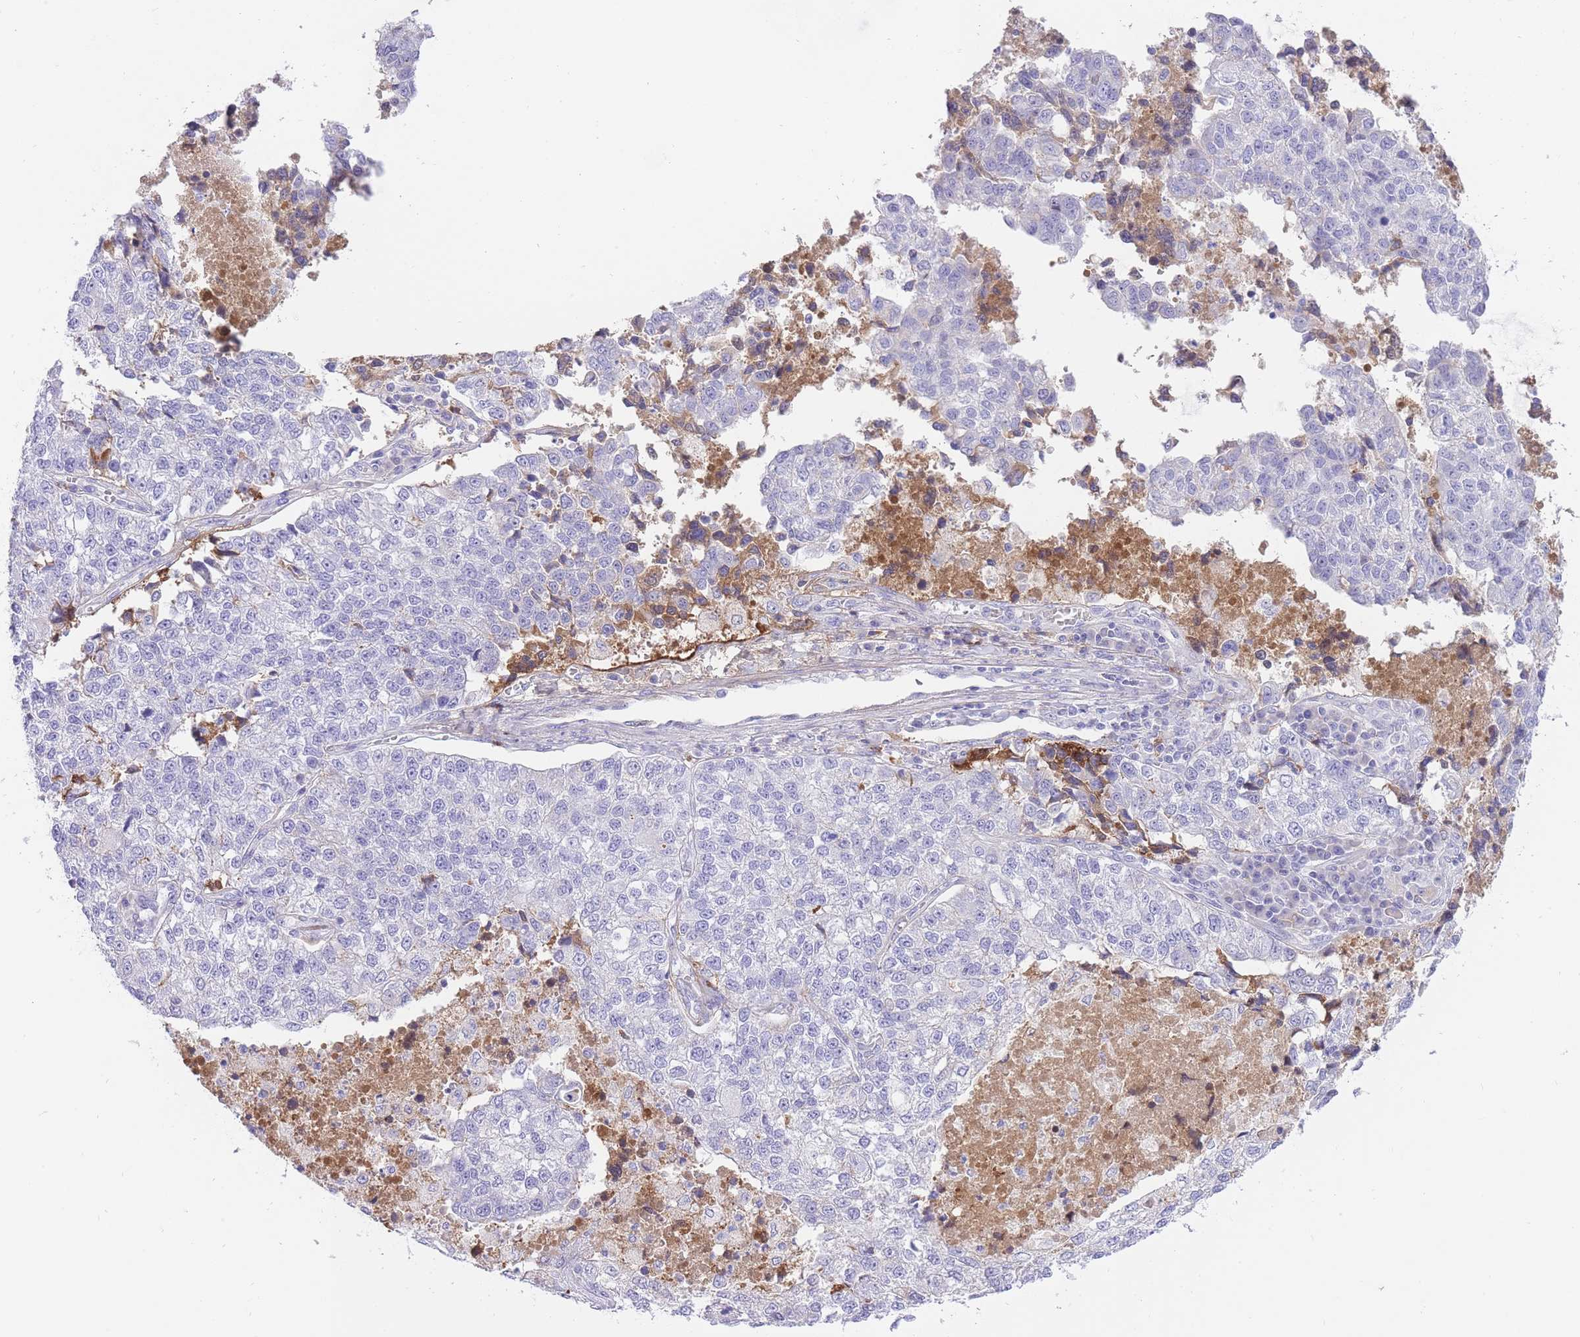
{"staining": {"intensity": "negative", "quantity": "none", "location": "none"}, "tissue": "lung cancer", "cell_type": "Tumor cells", "image_type": "cancer", "snomed": [{"axis": "morphology", "description": "Adenocarcinoma, NOS"}, {"axis": "topography", "description": "Lung"}], "caption": "The micrograph exhibits no staining of tumor cells in lung adenocarcinoma.", "gene": "HRG", "patient": {"sex": "male", "age": 49}}